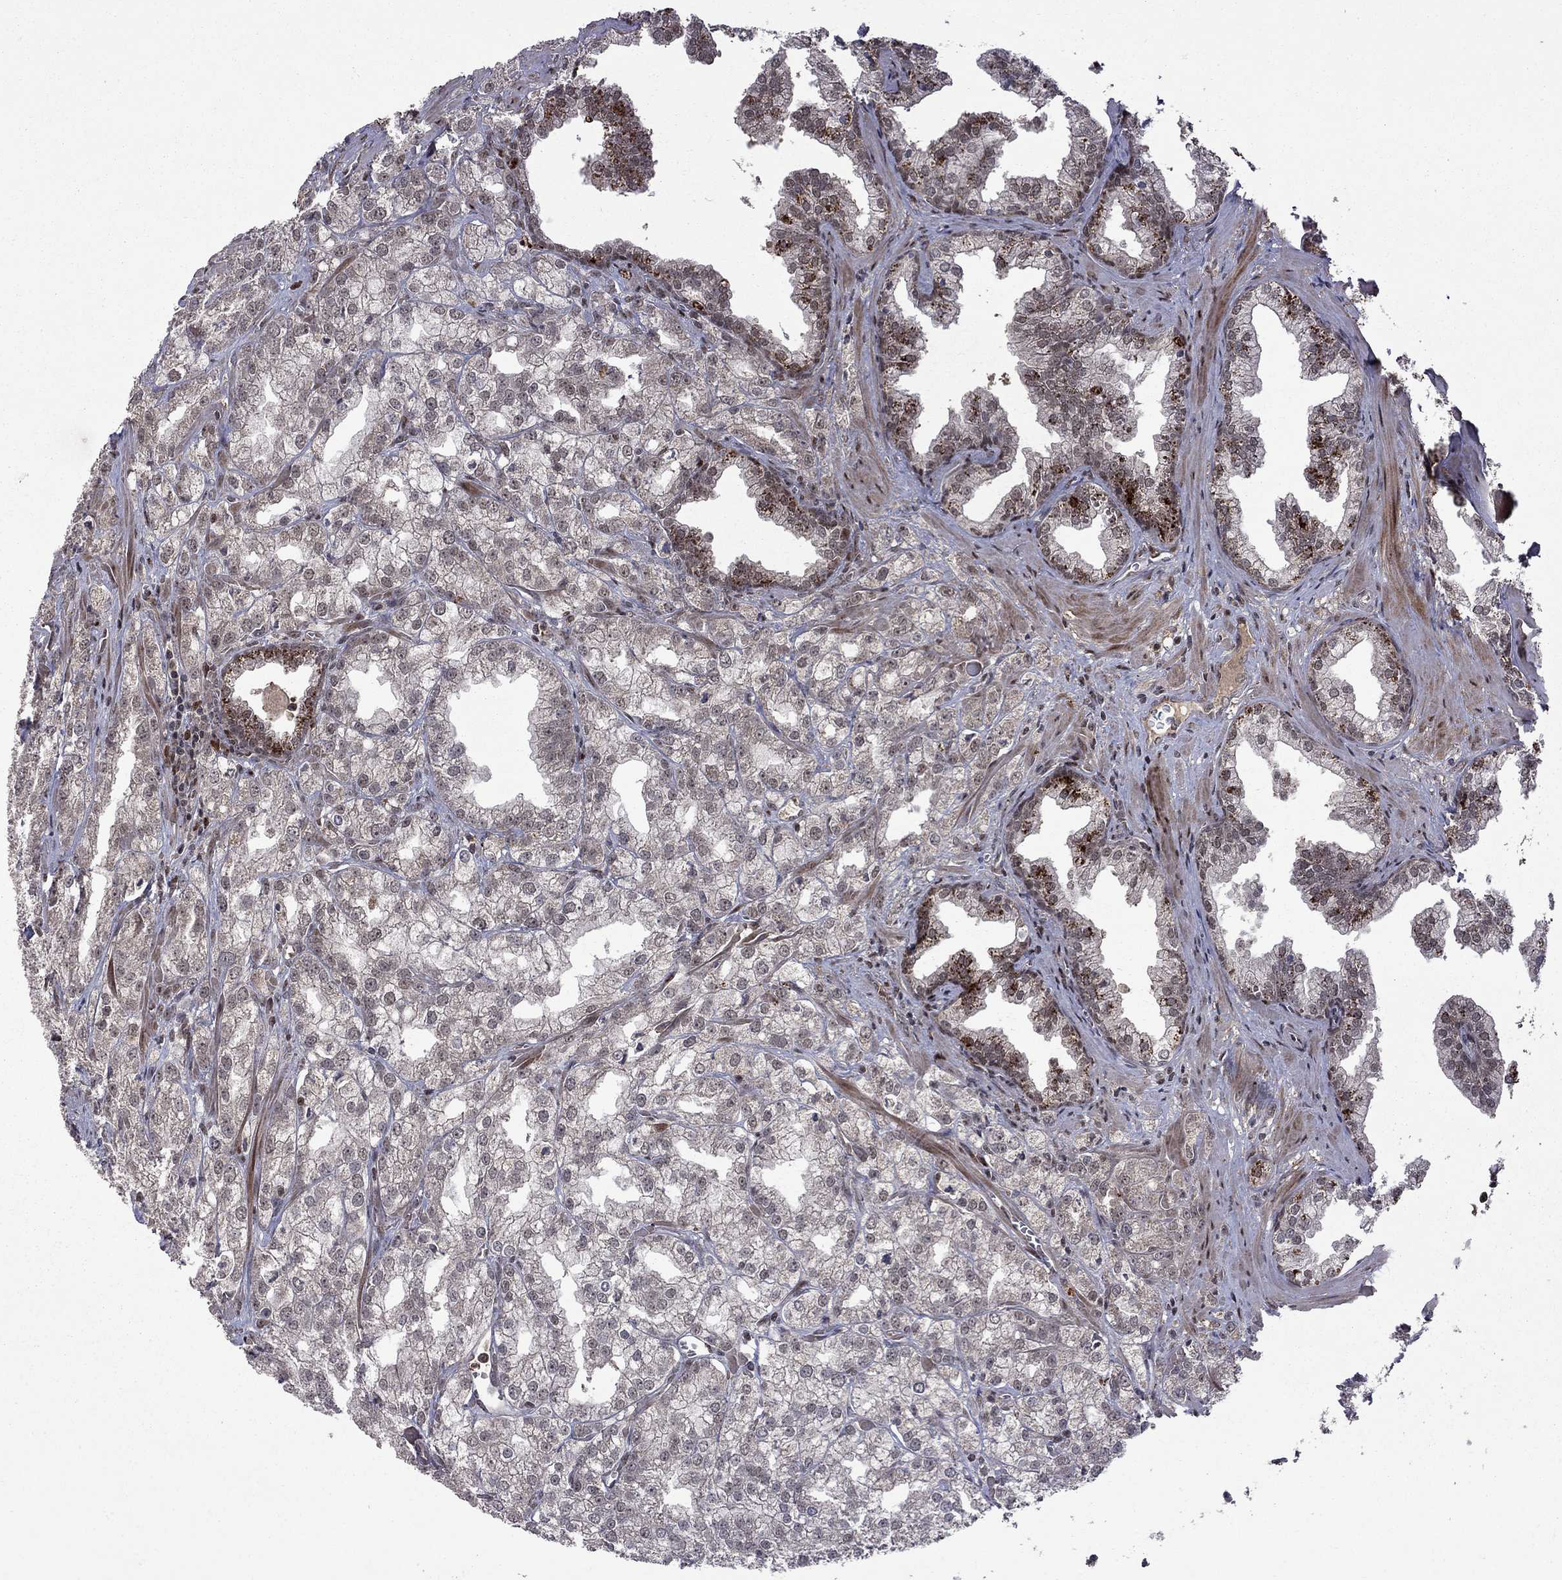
{"staining": {"intensity": "negative", "quantity": "none", "location": "none"}, "tissue": "prostate cancer", "cell_type": "Tumor cells", "image_type": "cancer", "snomed": [{"axis": "morphology", "description": "Adenocarcinoma, NOS"}, {"axis": "topography", "description": "Prostate"}], "caption": "DAB immunohistochemical staining of prostate adenocarcinoma demonstrates no significant staining in tumor cells.", "gene": "IPP", "patient": {"sex": "male", "age": 70}}